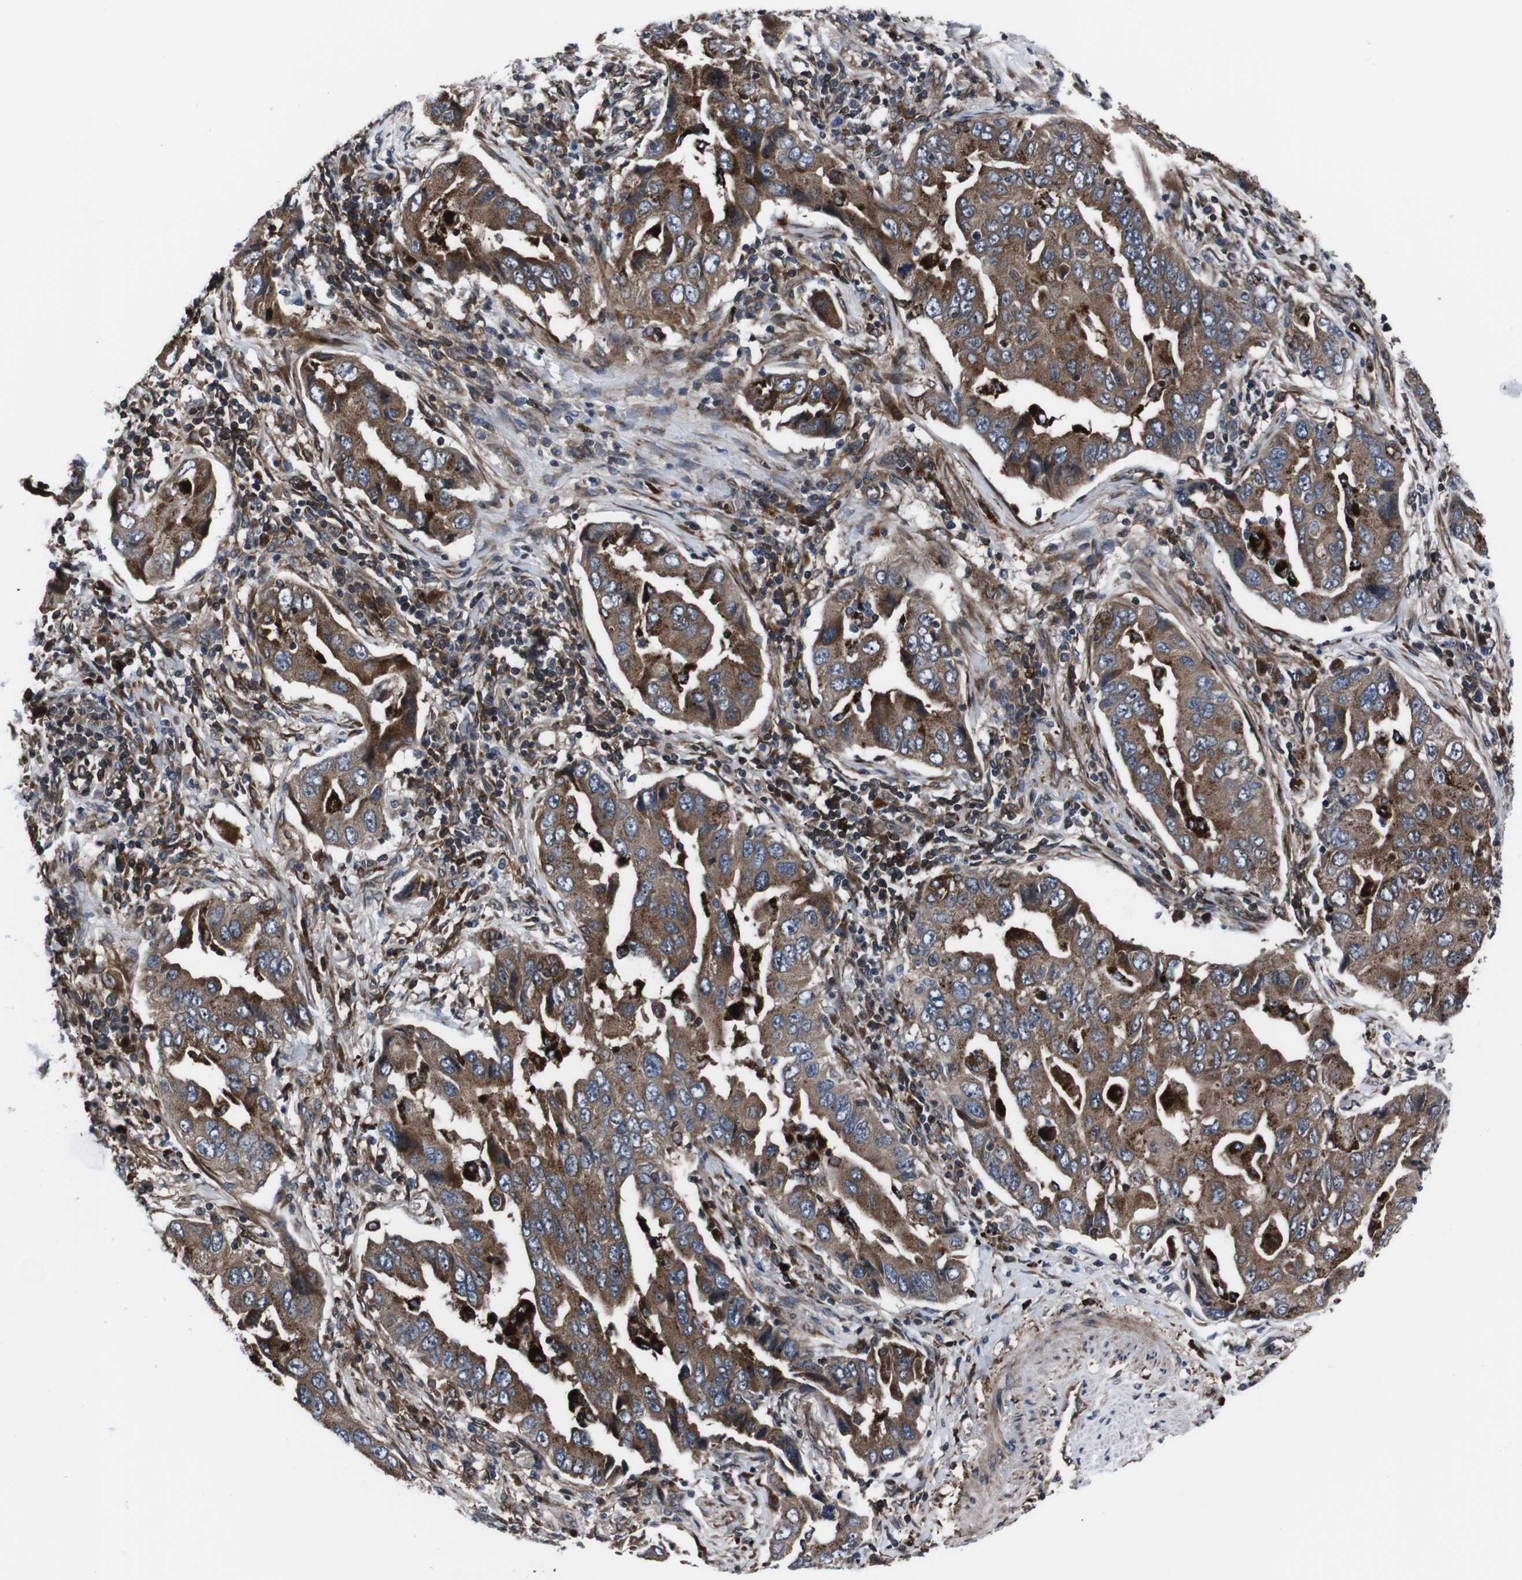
{"staining": {"intensity": "moderate", "quantity": ">75%", "location": "cytoplasmic/membranous"}, "tissue": "lung cancer", "cell_type": "Tumor cells", "image_type": "cancer", "snomed": [{"axis": "morphology", "description": "Adenocarcinoma, NOS"}, {"axis": "topography", "description": "Lung"}], "caption": "Immunohistochemistry (IHC) staining of lung adenocarcinoma, which demonstrates medium levels of moderate cytoplasmic/membranous positivity in about >75% of tumor cells indicating moderate cytoplasmic/membranous protein staining. The staining was performed using DAB (3,3'-diaminobenzidine) (brown) for protein detection and nuclei were counterstained in hematoxylin (blue).", "gene": "EIF4A2", "patient": {"sex": "female", "age": 65}}